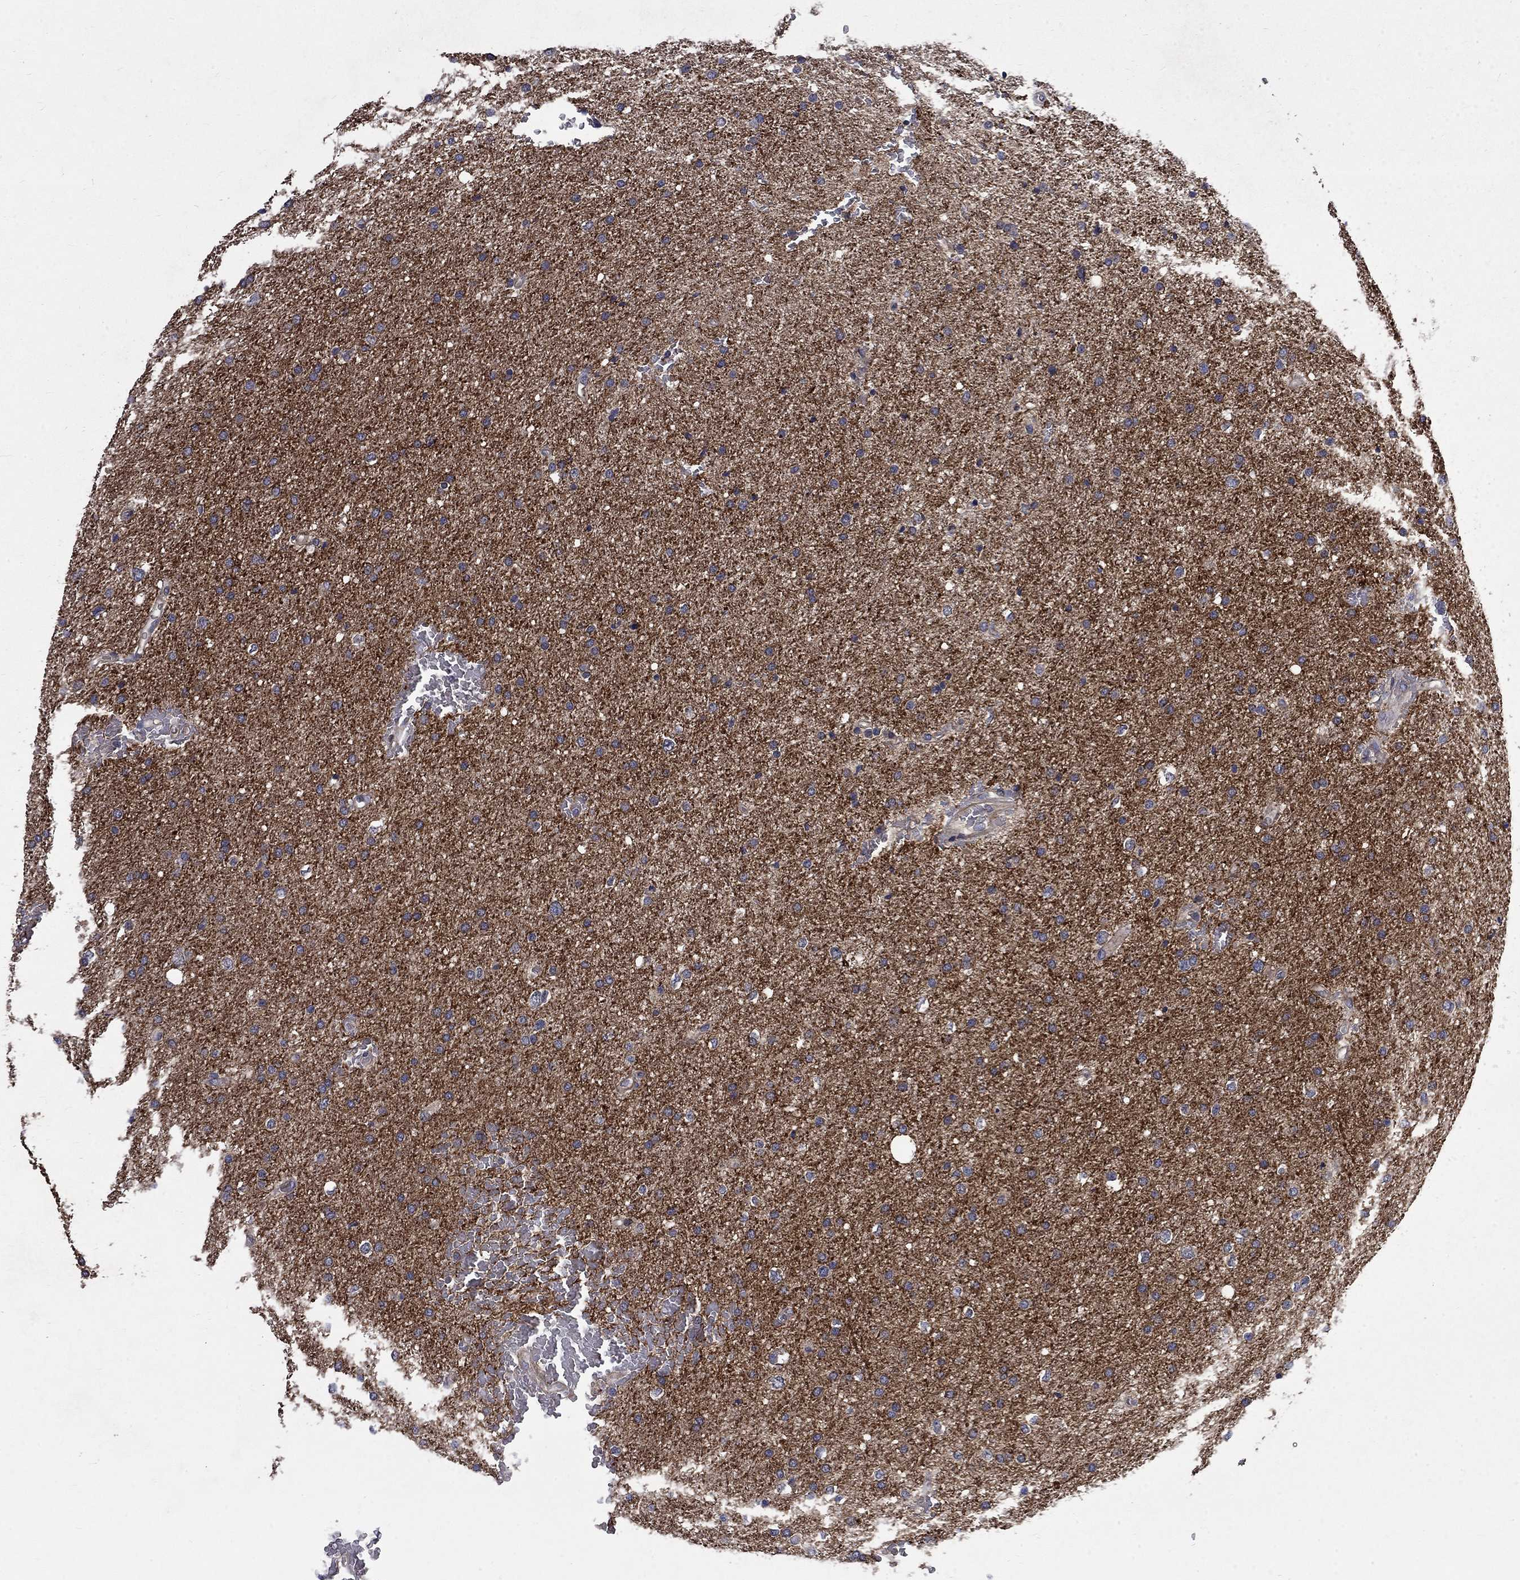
{"staining": {"intensity": "negative", "quantity": "none", "location": "none"}, "tissue": "glioma", "cell_type": "Tumor cells", "image_type": "cancer", "snomed": [{"axis": "morphology", "description": "Glioma, malignant, Low grade"}, {"axis": "topography", "description": "Brain"}], "caption": "Human malignant glioma (low-grade) stained for a protein using immunohistochemistry displays no staining in tumor cells.", "gene": "HSPA12A", "patient": {"sex": "female", "age": 37}}